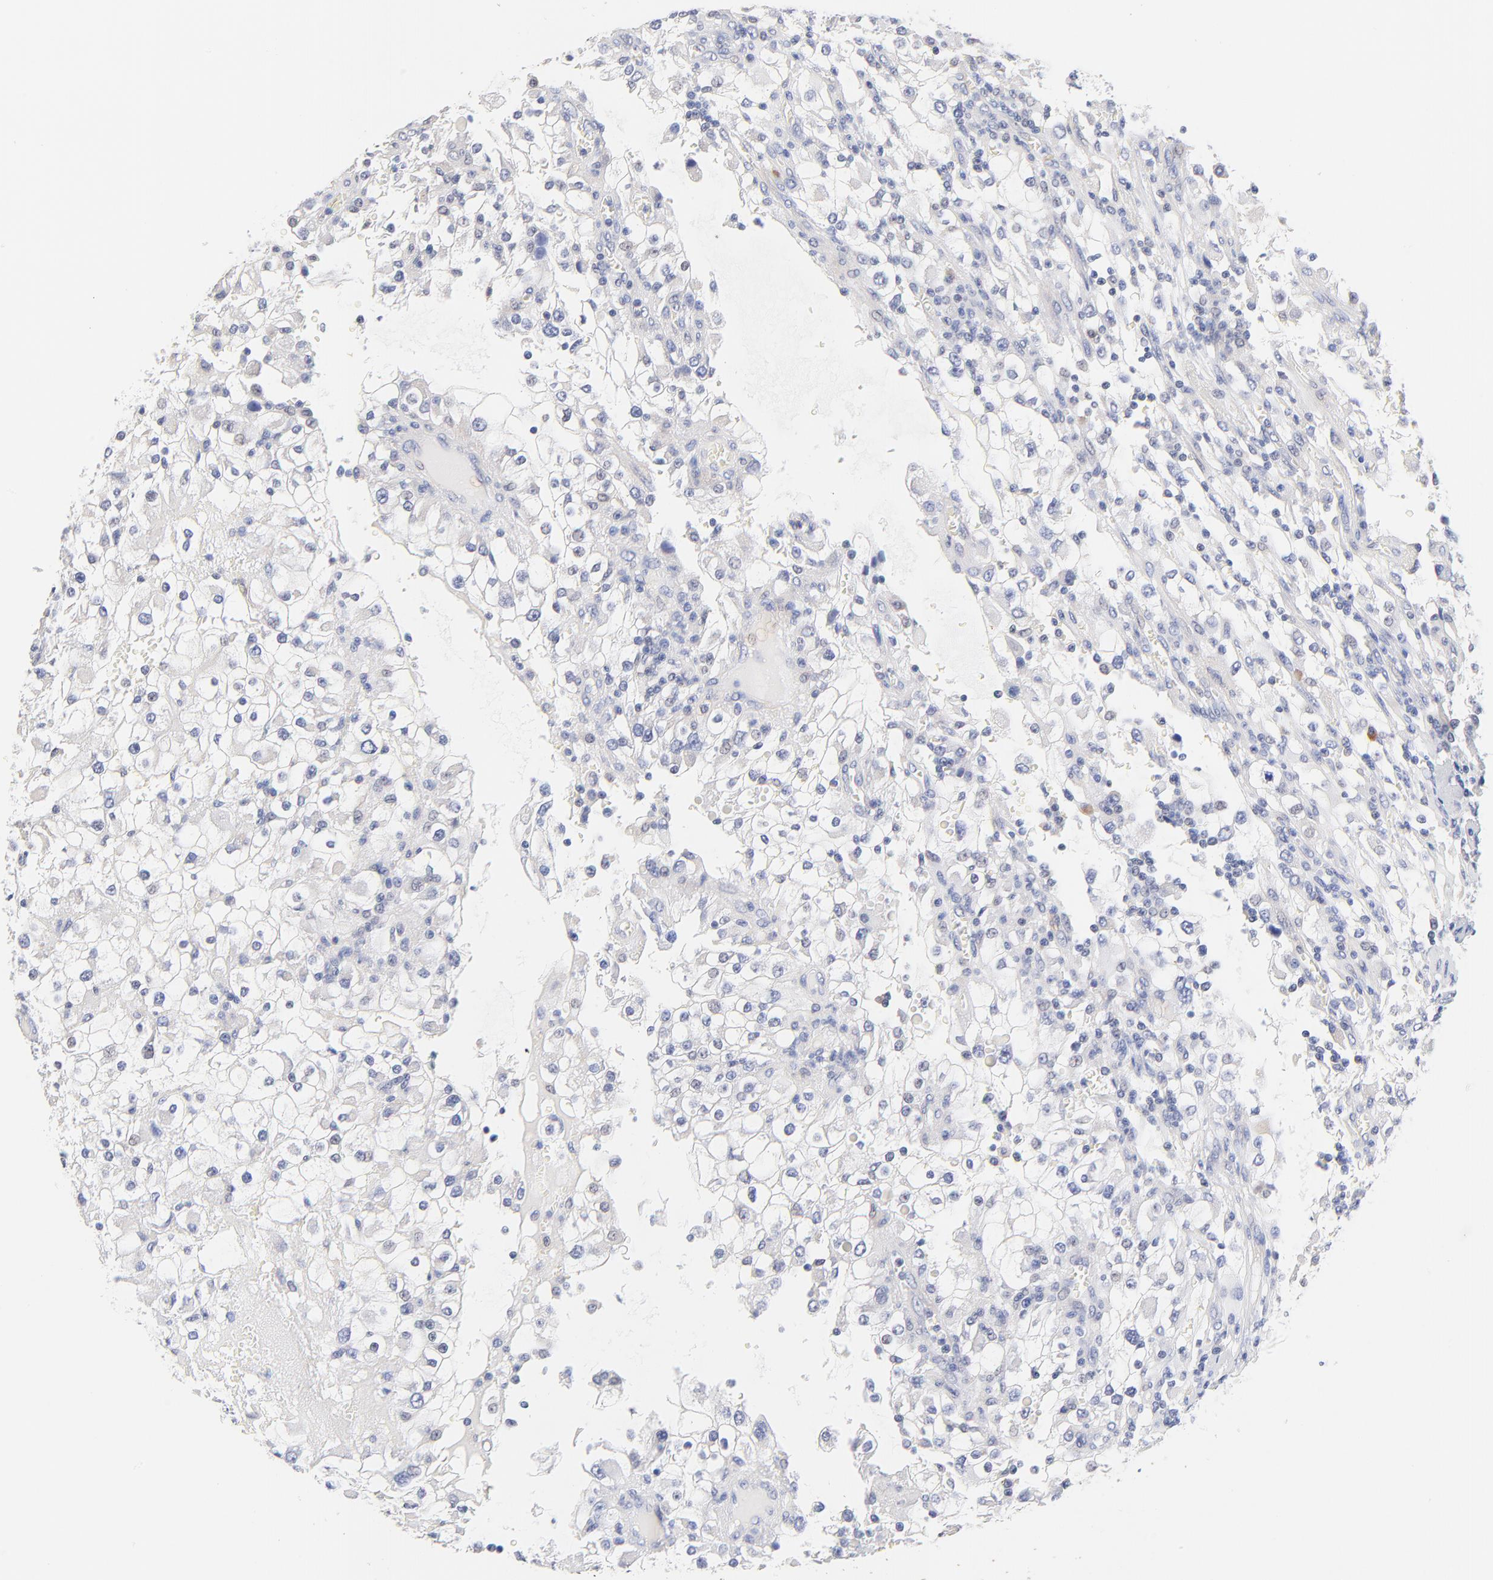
{"staining": {"intensity": "negative", "quantity": "none", "location": "none"}, "tissue": "renal cancer", "cell_type": "Tumor cells", "image_type": "cancer", "snomed": [{"axis": "morphology", "description": "Adenocarcinoma, NOS"}, {"axis": "topography", "description": "Kidney"}], "caption": "DAB immunohistochemical staining of renal adenocarcinoma shows no significant positivity in tumor cells.", "gene": "TWNK", "patient": {"sex": "female", "age": 52}}